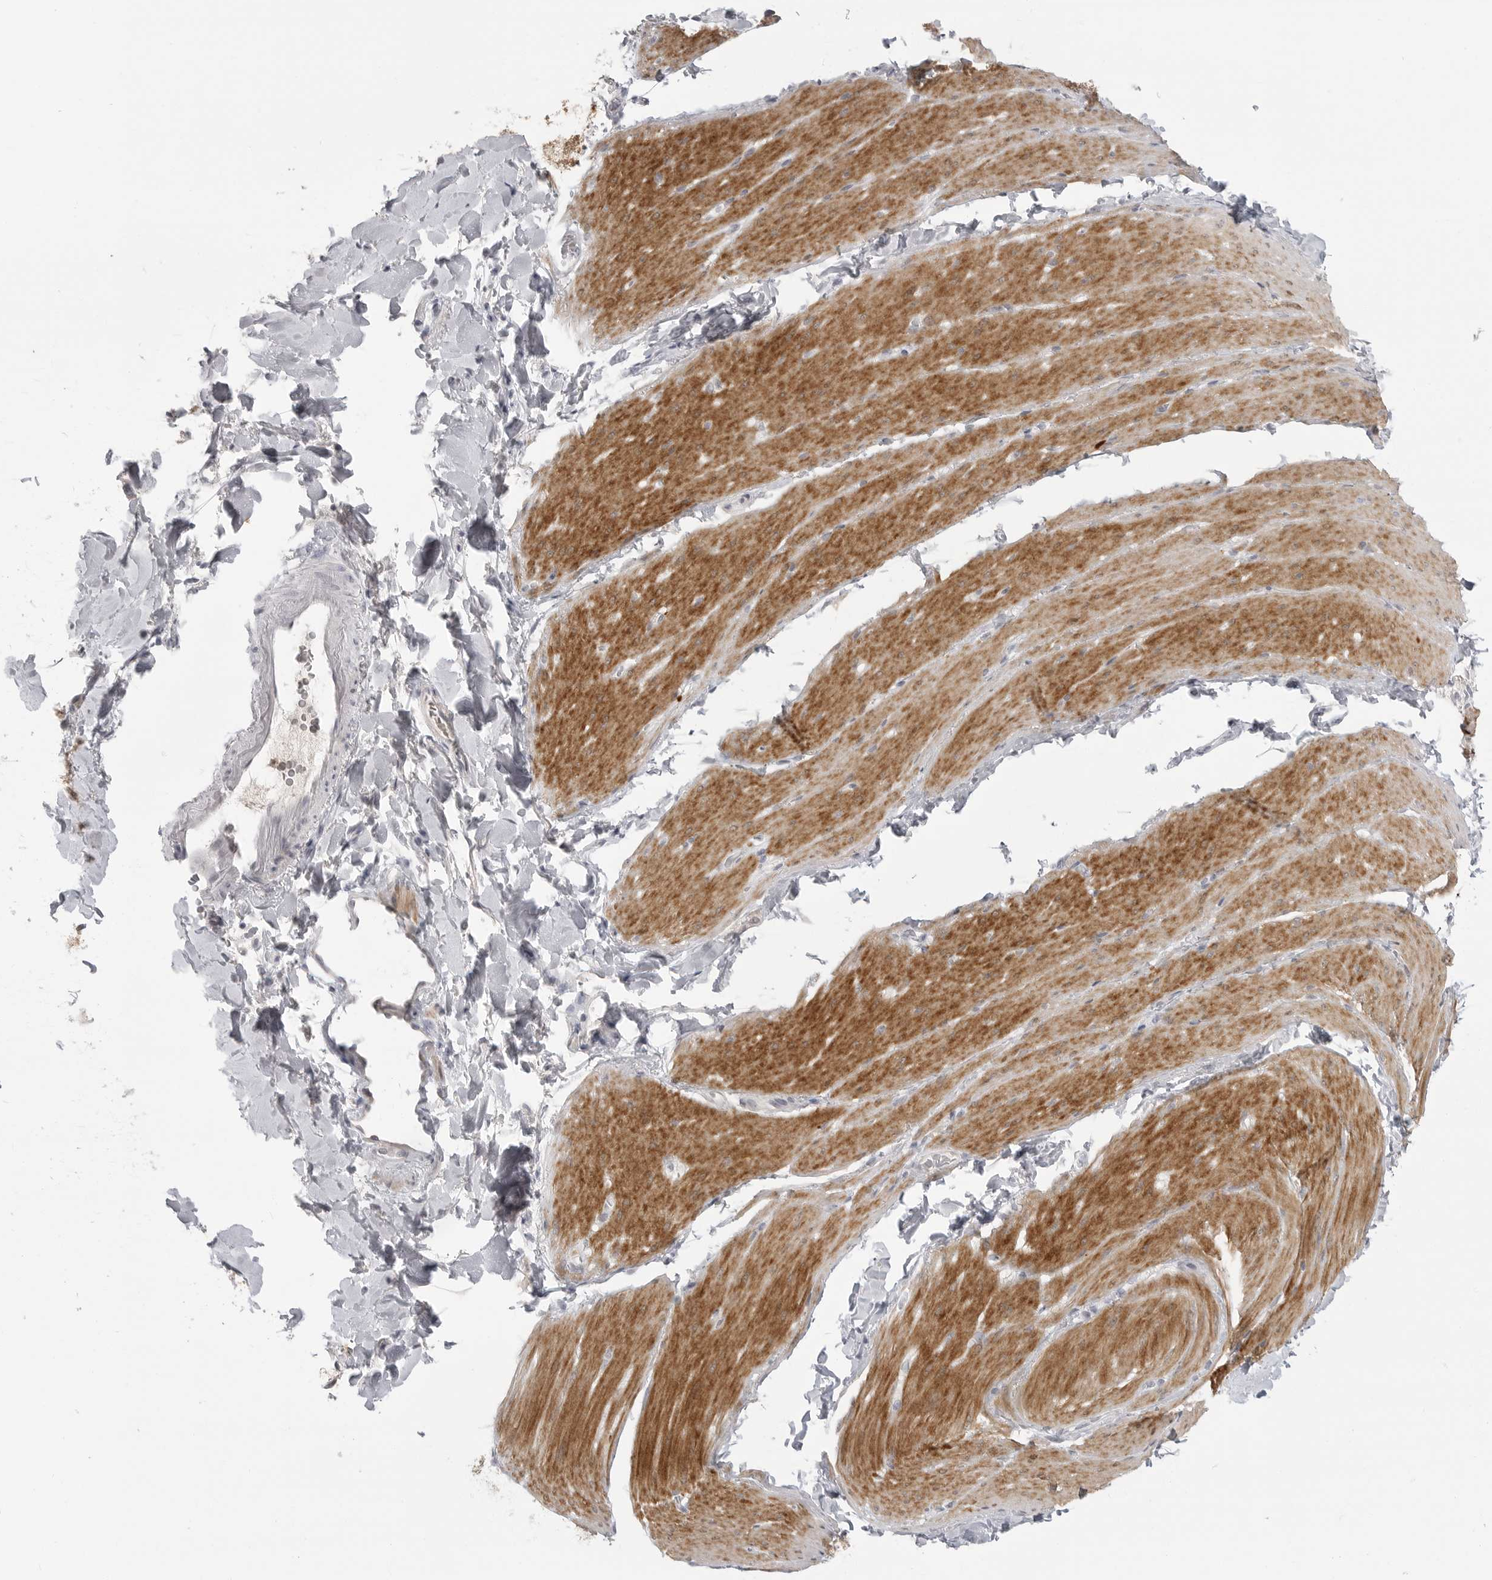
{"staining": {"intensity": "strong", "quantity": "<25%", "location": "cytoplasmic/membranous"}, "tissue": "smooth muscle", "cell_type": "Smooth muscle cells", "image_type": "normal", "snomed": [{"axis": "morphology", "description": "Normal tissue, NOS"}, {"axis": "topography", "description": "Smooth muscle"}, {"axis": "topography", "description": "Small intestine"}], "caption": "Approximately <25% of smooth muscle cells in unremarkable smooth muscle show strong cytoplasmic/membranous protein positivity as visualized by brown immunohistochemical staining.", "gene": "TCTN3", "patient": {"sex": "female", "age": 84}}